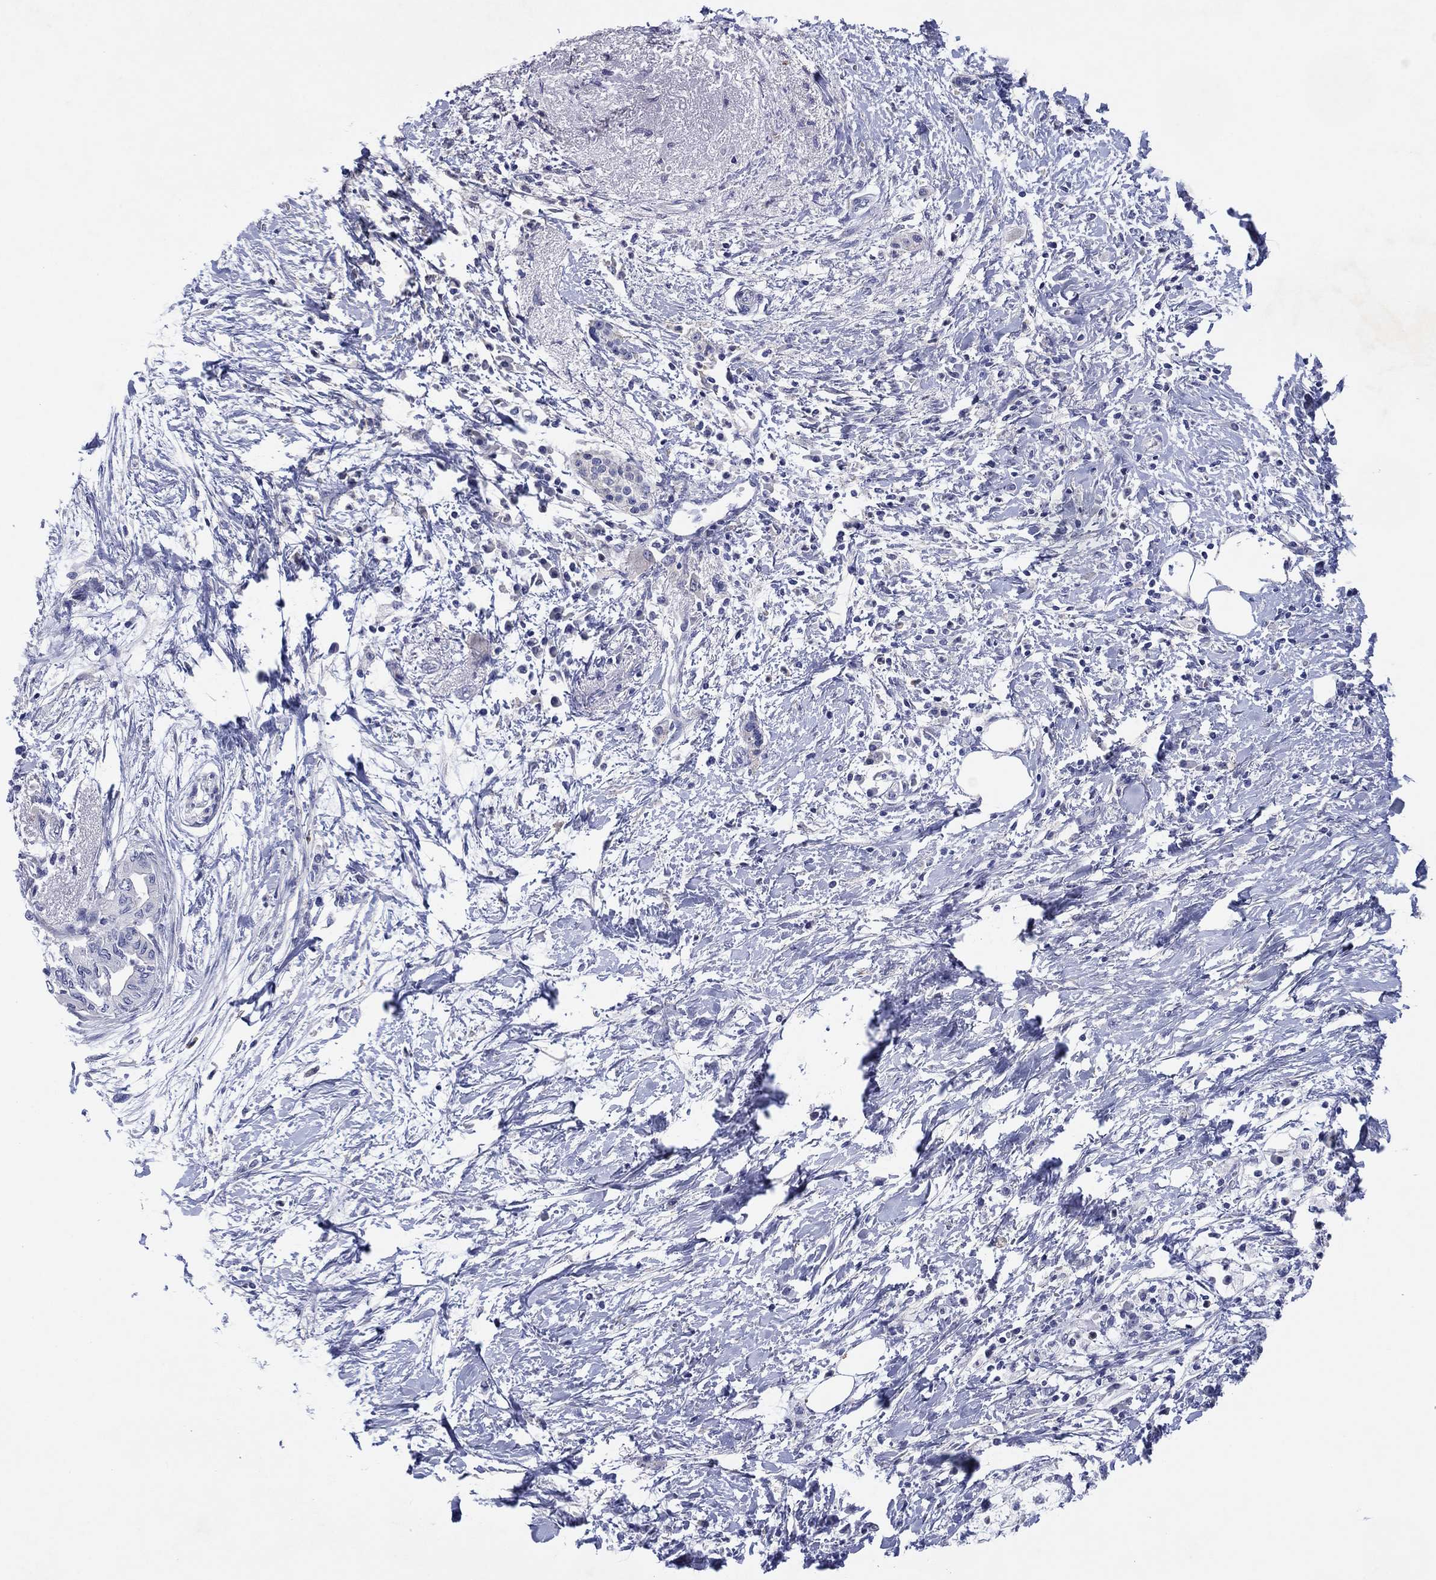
{"staining": {"intensity": "negative", "quantity": "none", "location": "none"}, "tissue": "pancreatic cancer", "cell_type": "Tumor cells", "image_type": "cancer", "snomed": [{"axis": "morphology", "description": "Normal tissue, NOS"}, {"axis": "morphology", "description": "Adenocarcinoma, NOS"}, {"axis": "topography", "description": "Pancreas"}, {"axis": "topography", "description": "Duodenum"}], "caption": "A histopathology image of adenocarcinoma (pancreatic) stained for a protein exhibits no brown staining in tumor cells.", "gene": "HDC", "patient": {"sex": "female", "age": 60}}